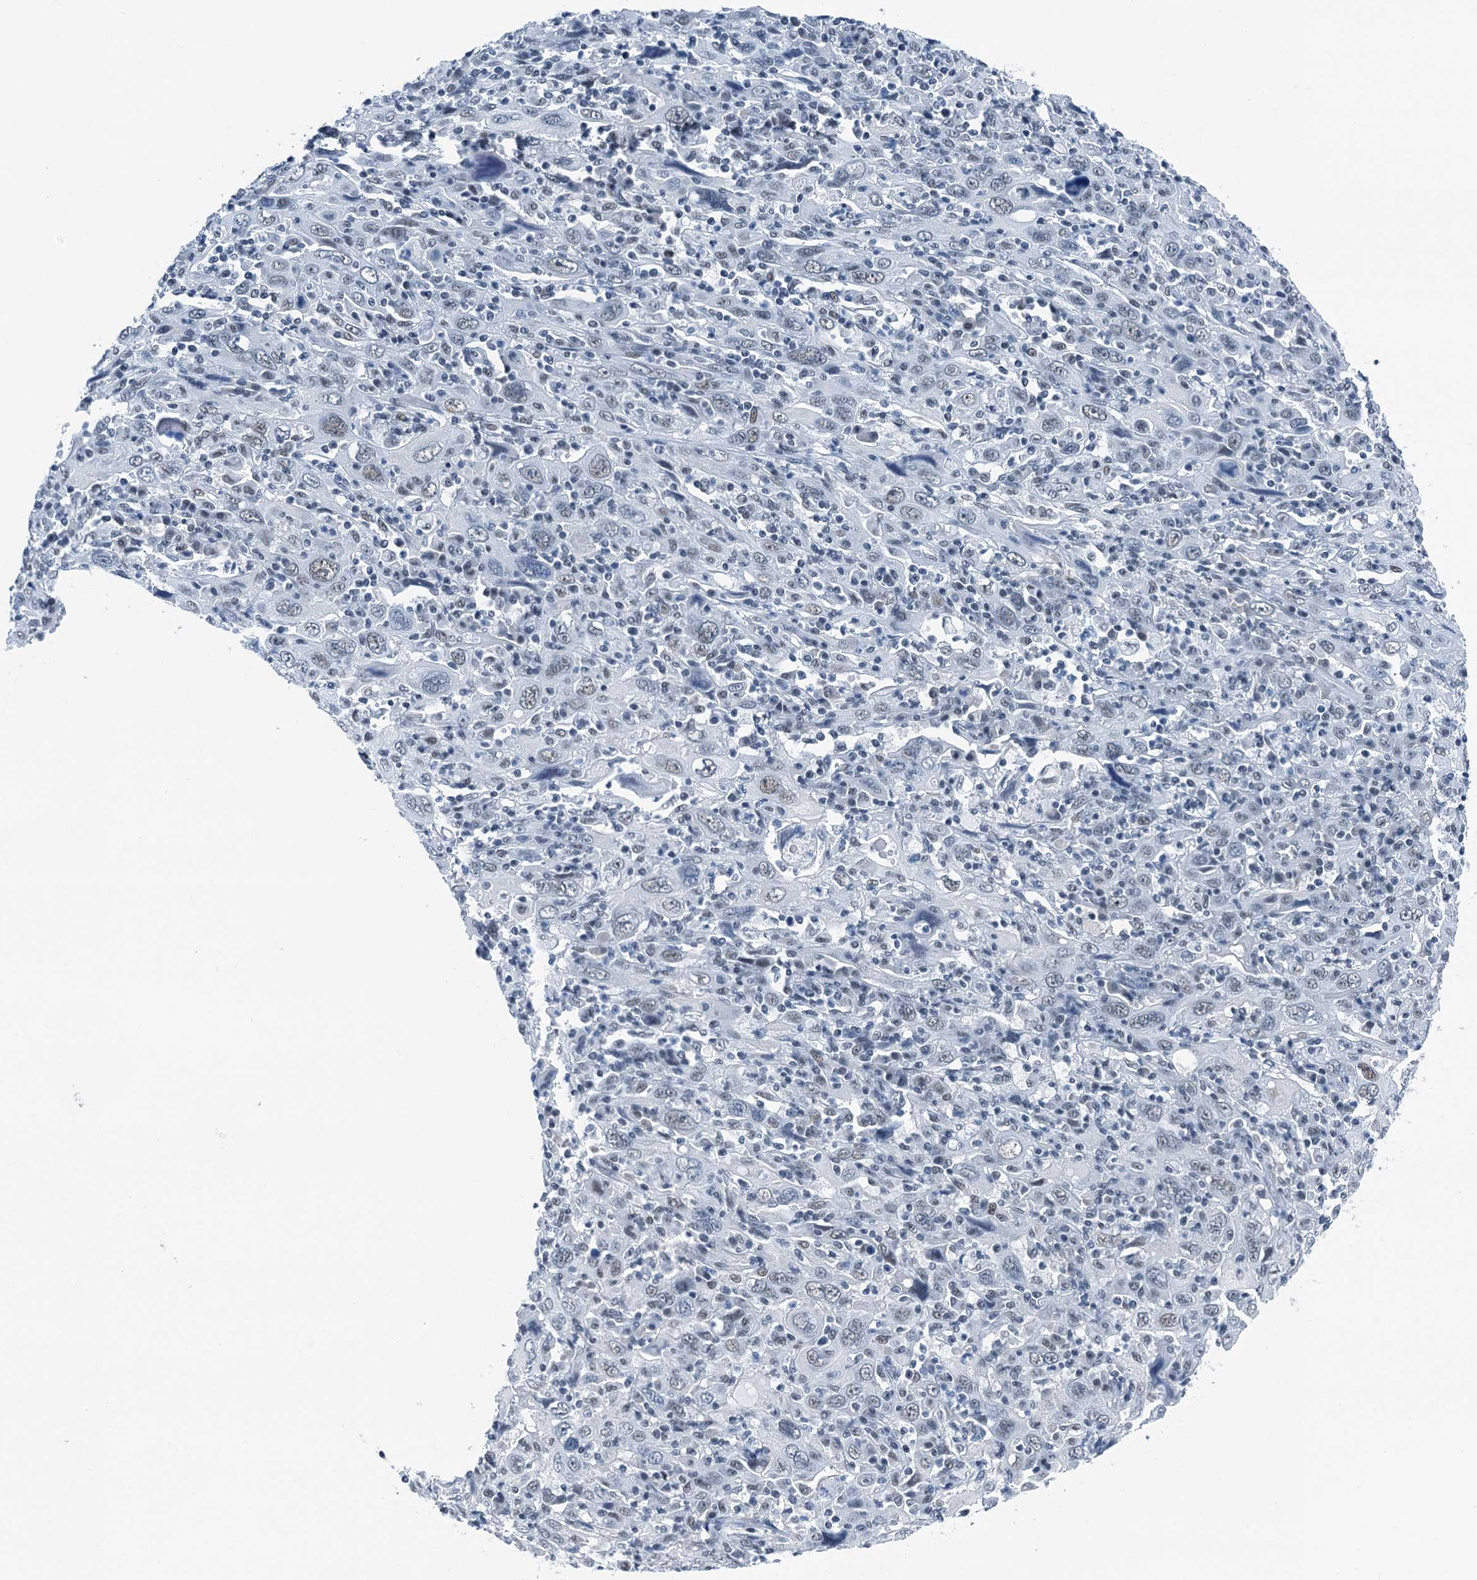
{"staining": {"intensity": "negative", "quantity": "none", "location": "none"}, "tissue": "cervical cancer", "cell_type": "Tumor cells", "image_type": "cancer", "snomed": [{"axis": "morphology", "description": "Squamous cell carcinoma, NOS"}, {"axis": "topography", "description": "Cervix"}], "caption": "DAB (3,3'-diaminobenzidine) immunohistochemical staining of human cervical cancer shows no significant expression in tumor cells.", "gene": "TRPT1", "patient": {"sex": "female", "age": 46}}